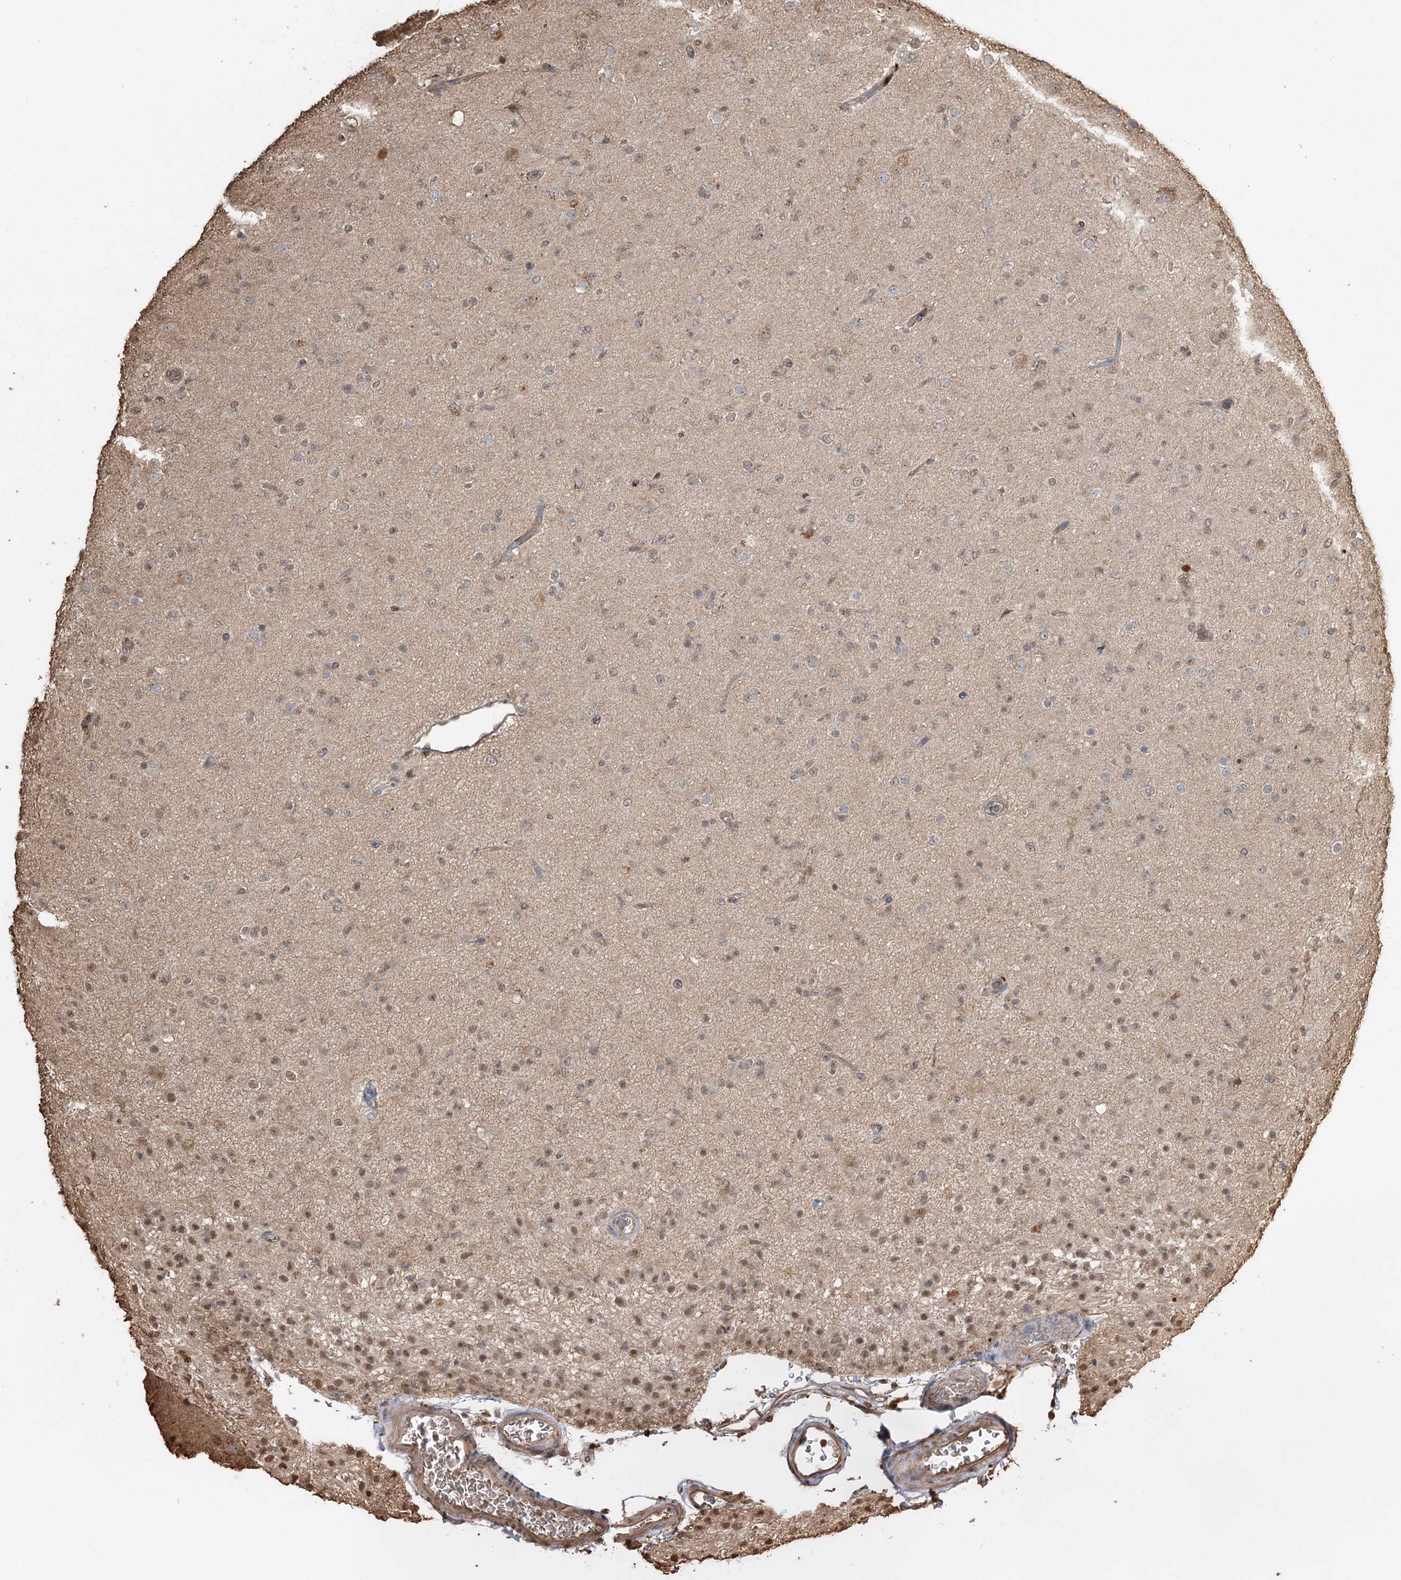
{"staining": {"intensity": "moderate", "quantity": "<25%", "location": "nuclear"}, "tissue": "glioma", "cell_type": "Tumor cells", "image_type": "cancer", "snomed": [{"axis": "morphology", "description": "Glioma, malignant, Low grade"}, {"axis": "topography", "description": "Brain"}], "caption": "IHC photomicrograph of human malignant glioma (low-grade) stained for a protein (brown), which shows low levels of moderate nuclear expression in about <25% of tumor cells.", "gene": "PLCH1", "patient": {"sex": "male", "age": 65}}